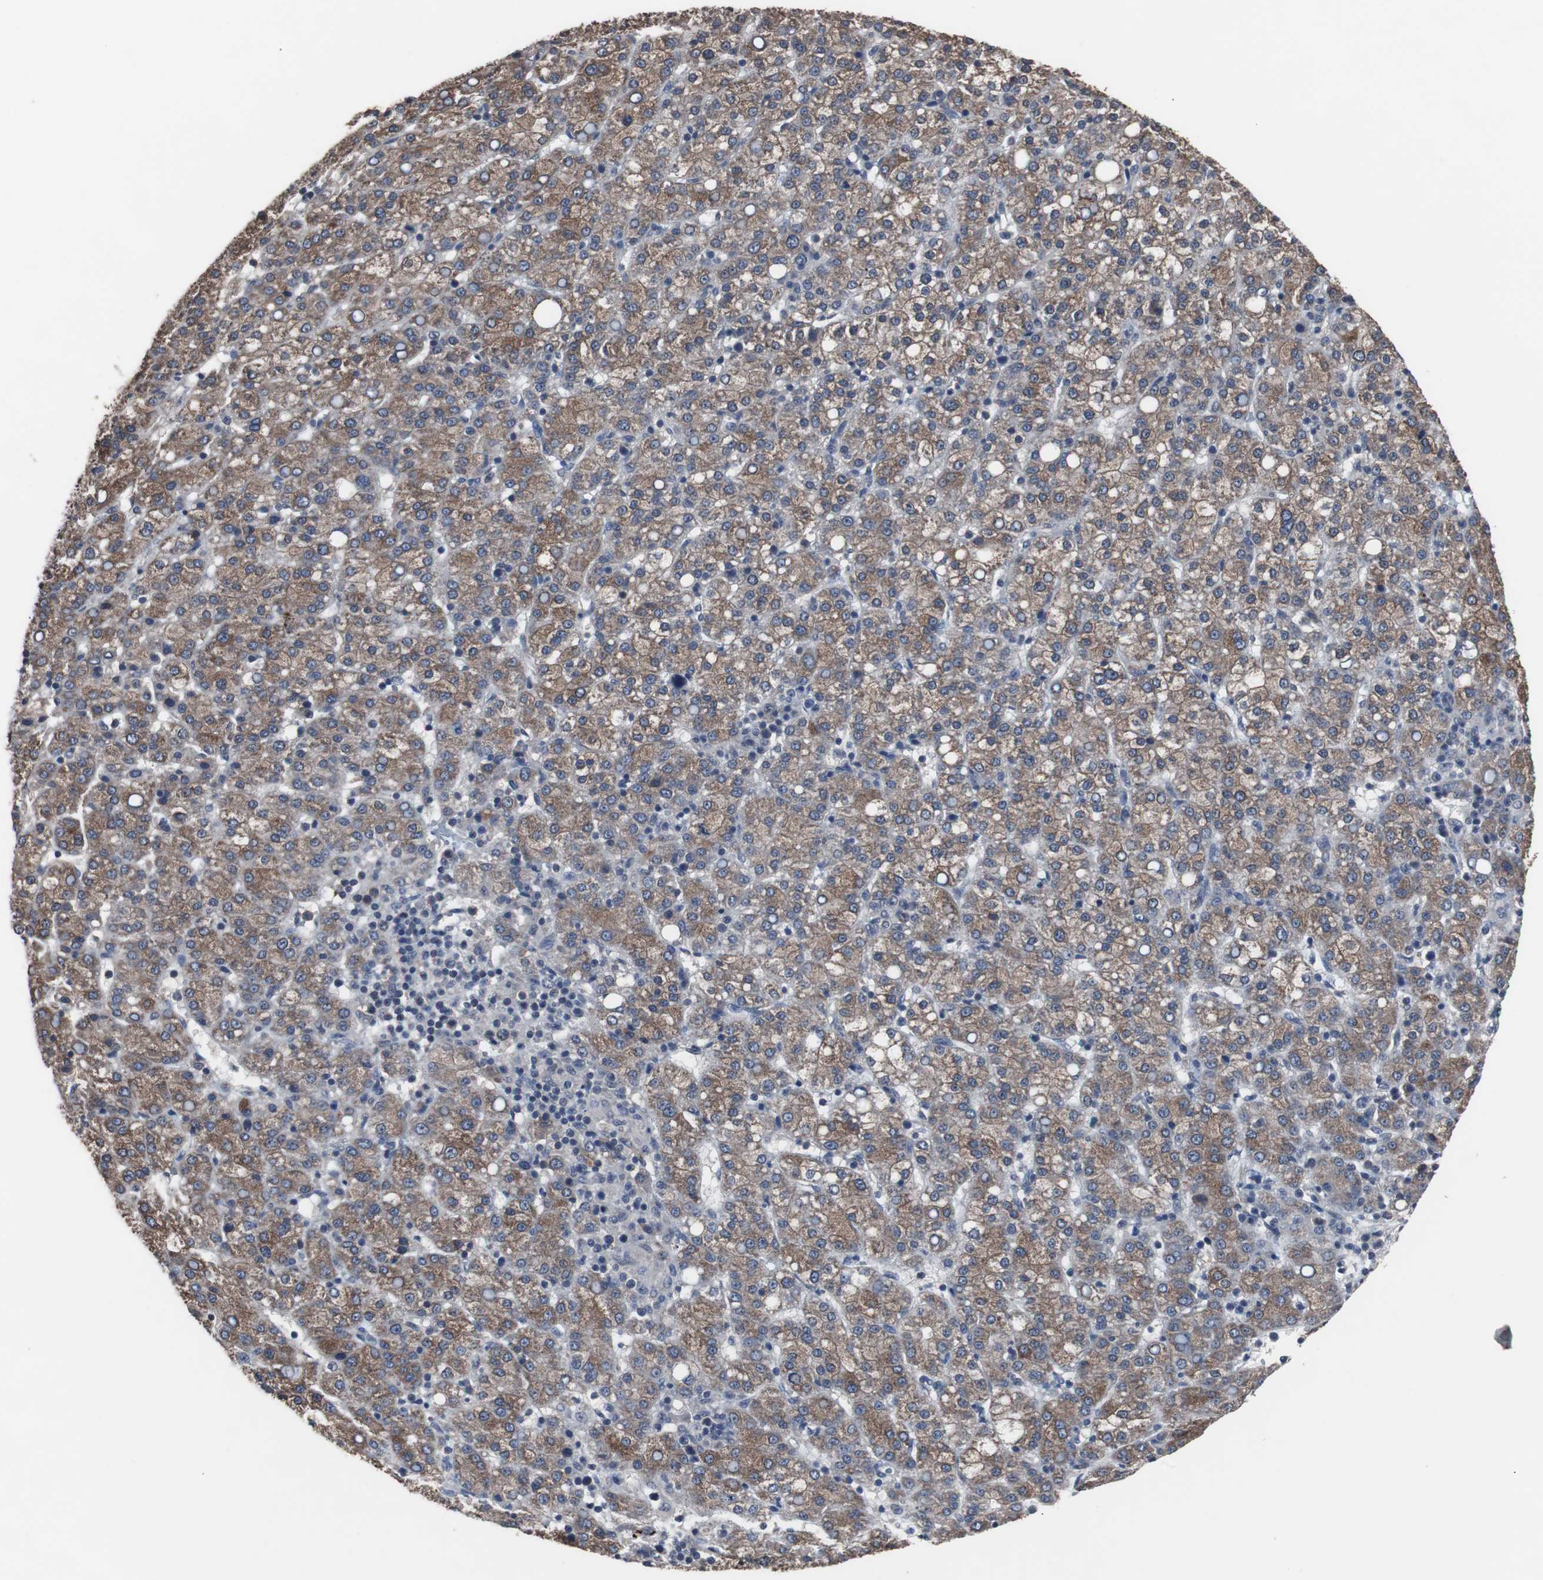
{"staining": {"intensity": "moderate", "quantity": ">75%", "location": "cytoplasmic/membranous"}, "tissue": "liver cancer", "cell_type": "Tumor cells", "image_type": "cancer", "snomed": [{"axis": "morphology", "description": "Carcinoma, Hepatocellular, NOS"}, {"axis": "topography", "description": "Liver"}], "caption": "Protein expression analysis of human liver hepatocellular carcinoma reveals moderate cytoplasmic/membranous staining in approximately >75% of tumor cells. (DAB IHC, brown staining for protein, blue staining for nuclei).", "gene": "MED27", "patient": {"sex": "female", "age": 58}}